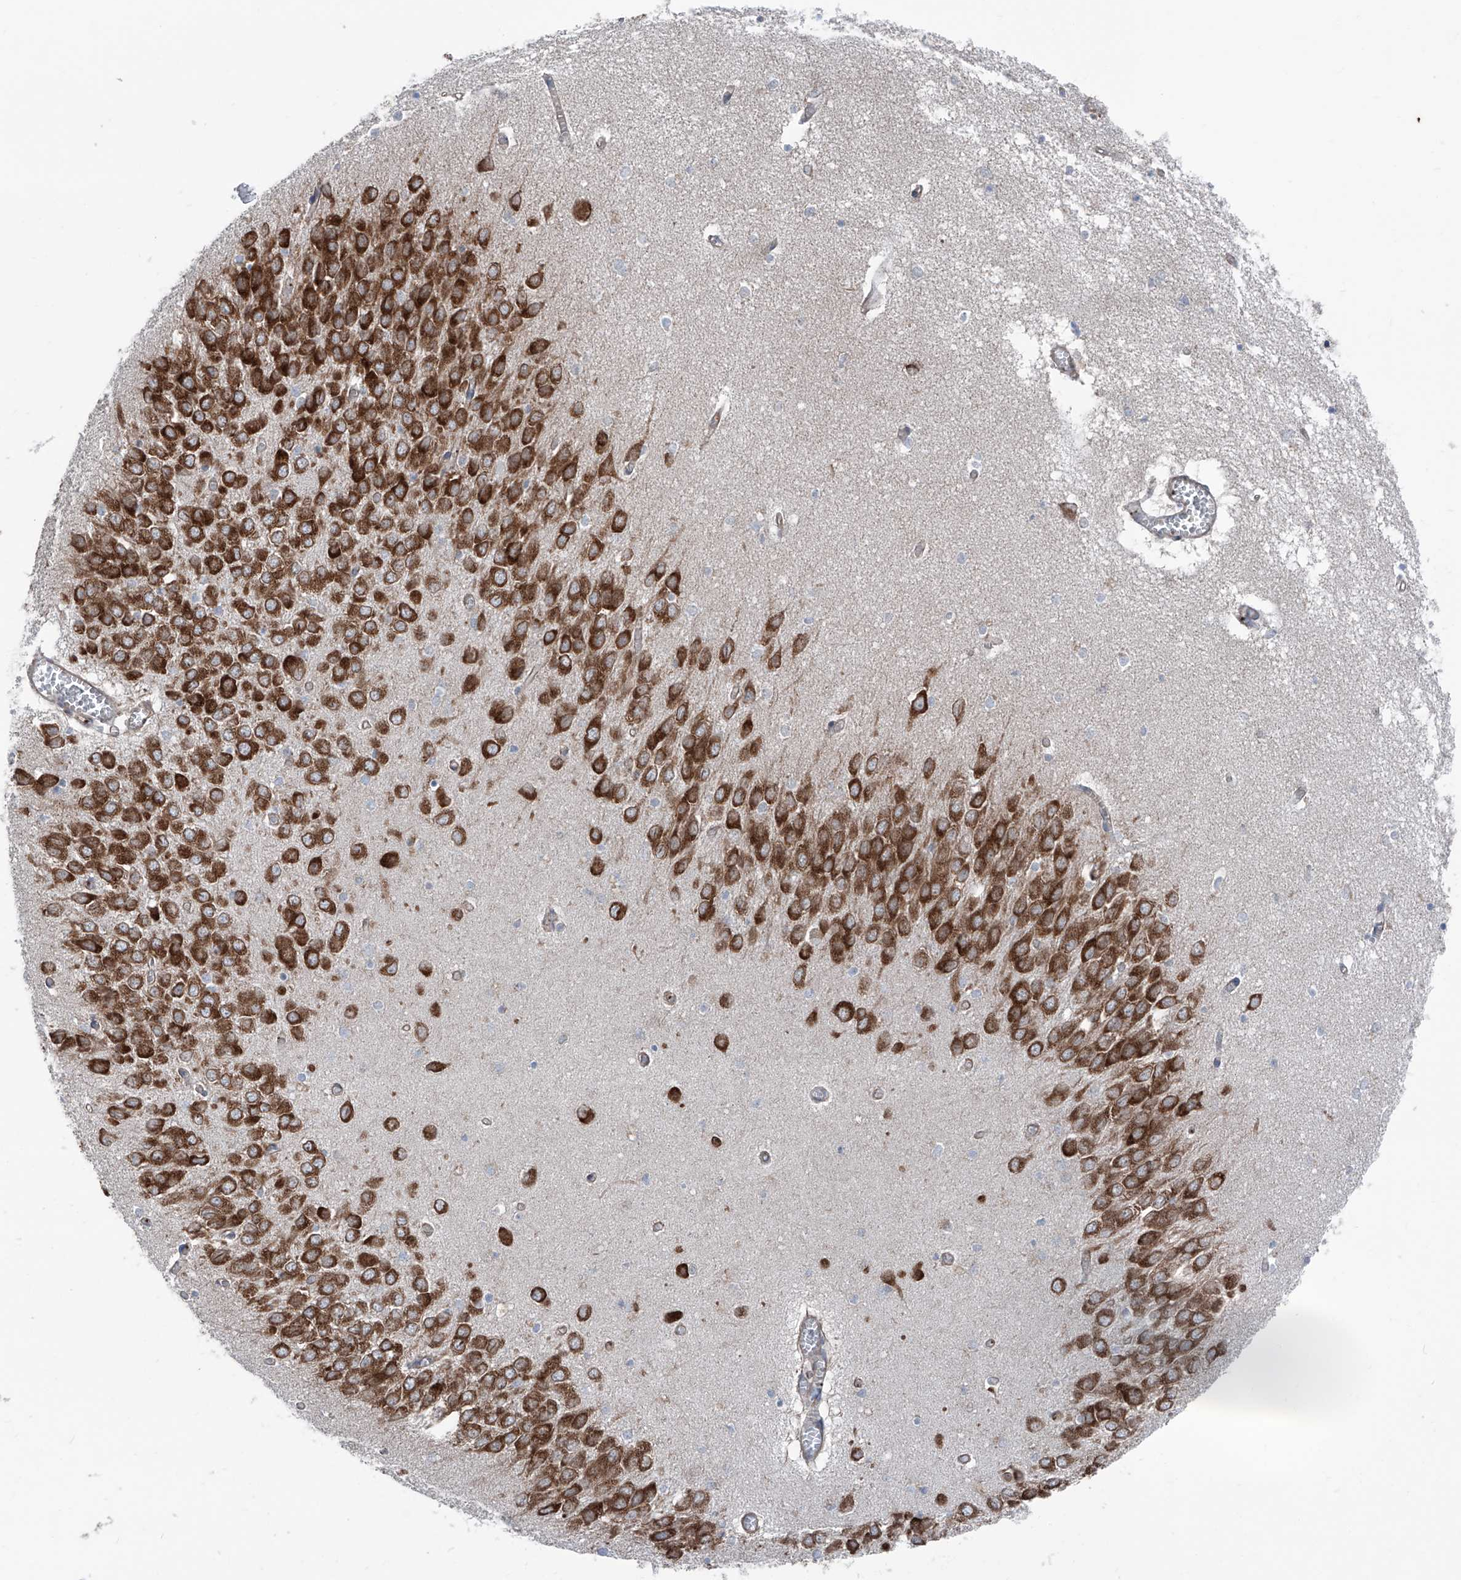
{"staining": {"intensity": "strong", "quantity": "<25%", "location": "cytoplasmic/membranous"}, "tissue": "hippocampus", "cell_type": "Glial cells", "image_type": "normal", "snomed": [{"axis": "morphology", "description": "Normal tissue, NOS"}, {"axis": "topography", "description": "Hippocampus"}], "caption": "Glial cells exhibit medium levels of strong cytoplasmic/membranous positivity in about <25% of cells in benign hippocampus.", "gene": "GPAT3", "patient": {"sex": "male", "age": 70}}